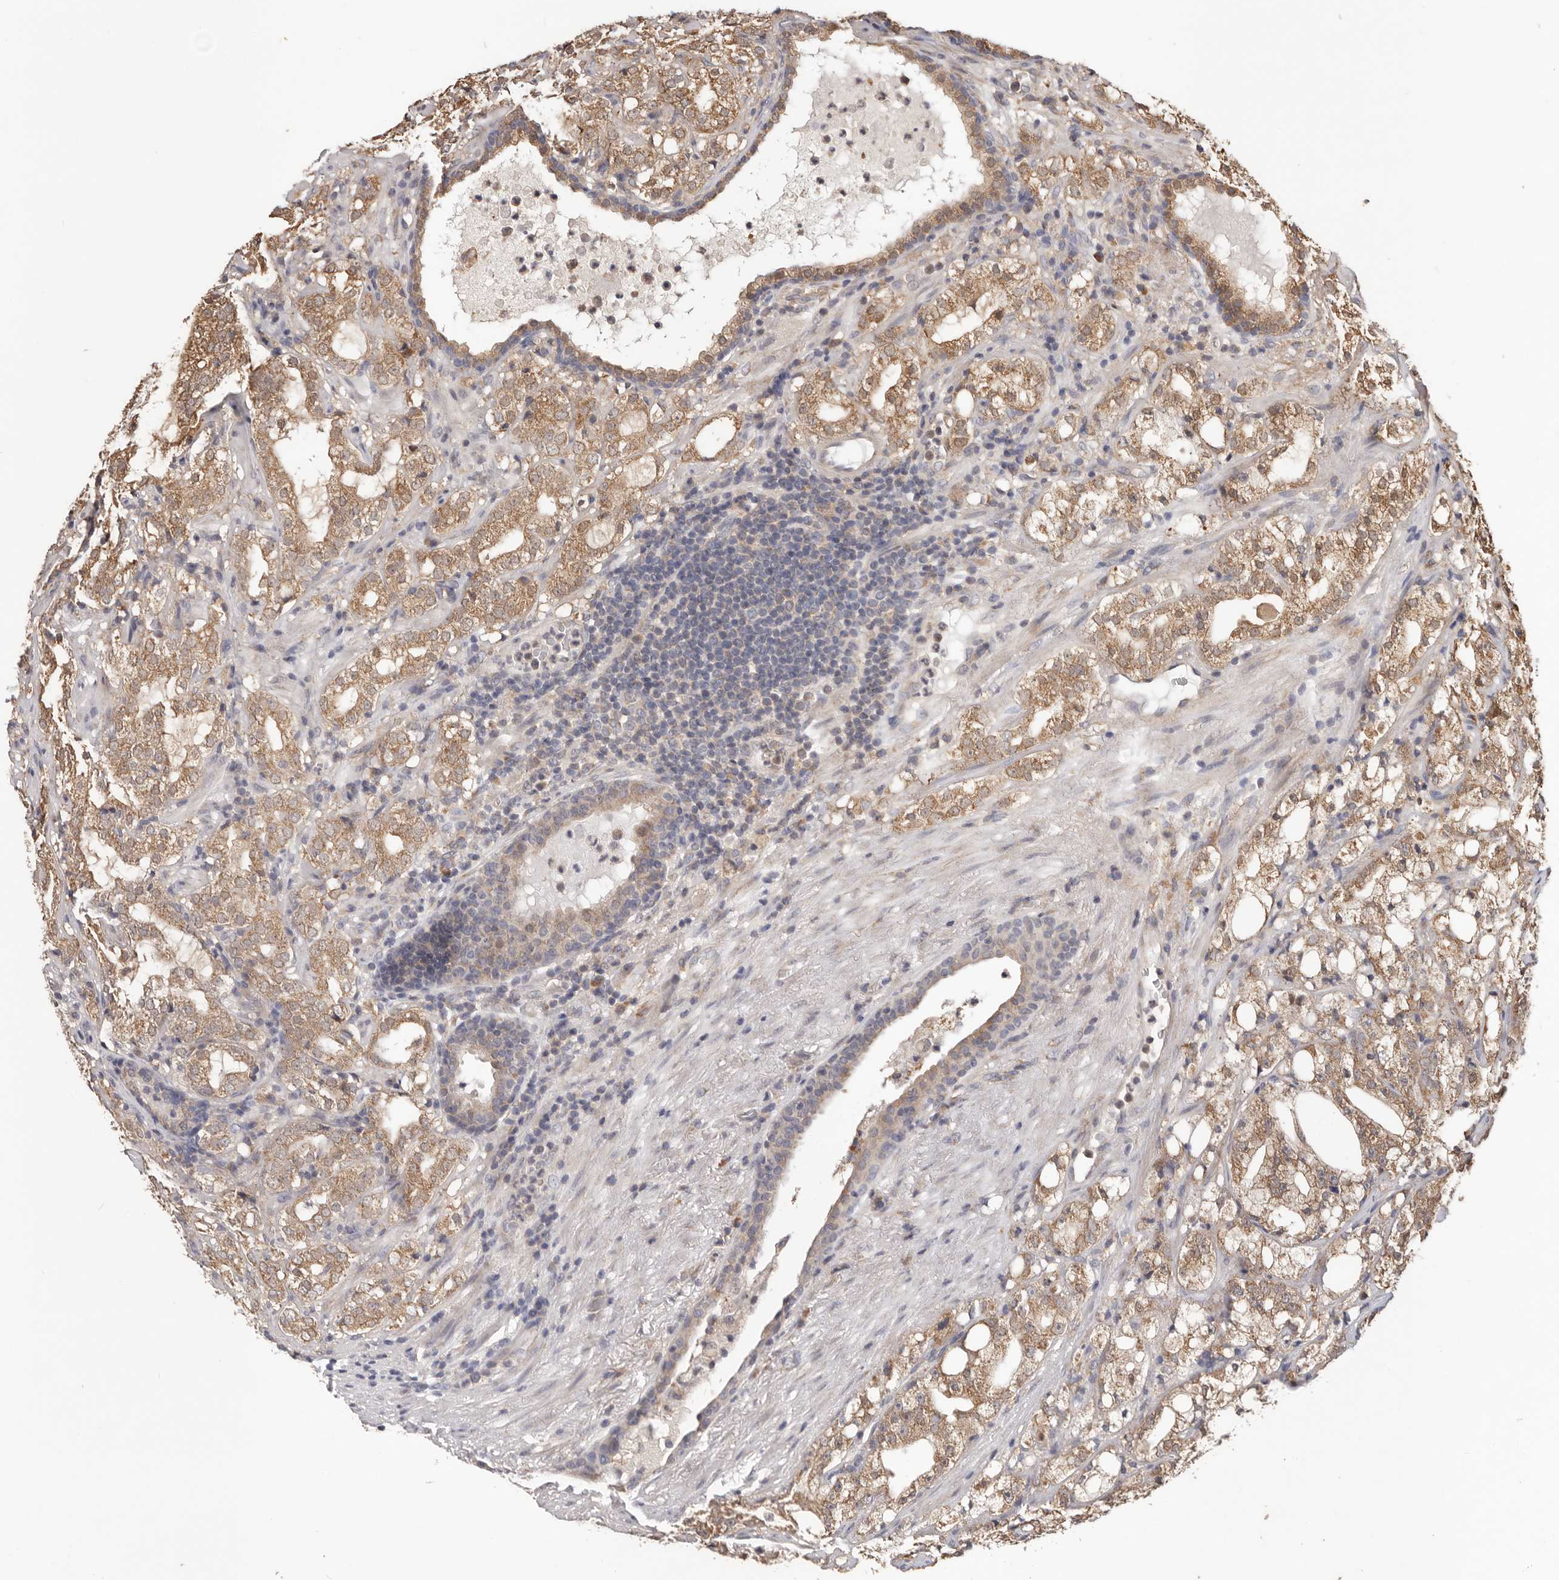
{"staining": {"intensity": "moderate", "quantity": ">75%", "location": "cytoplasmic/membranous"}, "tissue": "prostate cancer", "cell_type": "Tumor cells", "image_type": "cancer", "snomed": [{"axis": "morphology", "description": "Adenocarcinoma, High grade"}, {"axis": "topography", "description": "Prostate"}], "caption": "A high-resolution histopathology image shows IHC staining of prostate cancer (high-grade adenocarcinoma), which reveals moderate cytoplasmic/membranous staining in about >75% of tumor cells.", "gene": "LRP6", "patient": {"sex": "male", "age": 64}}